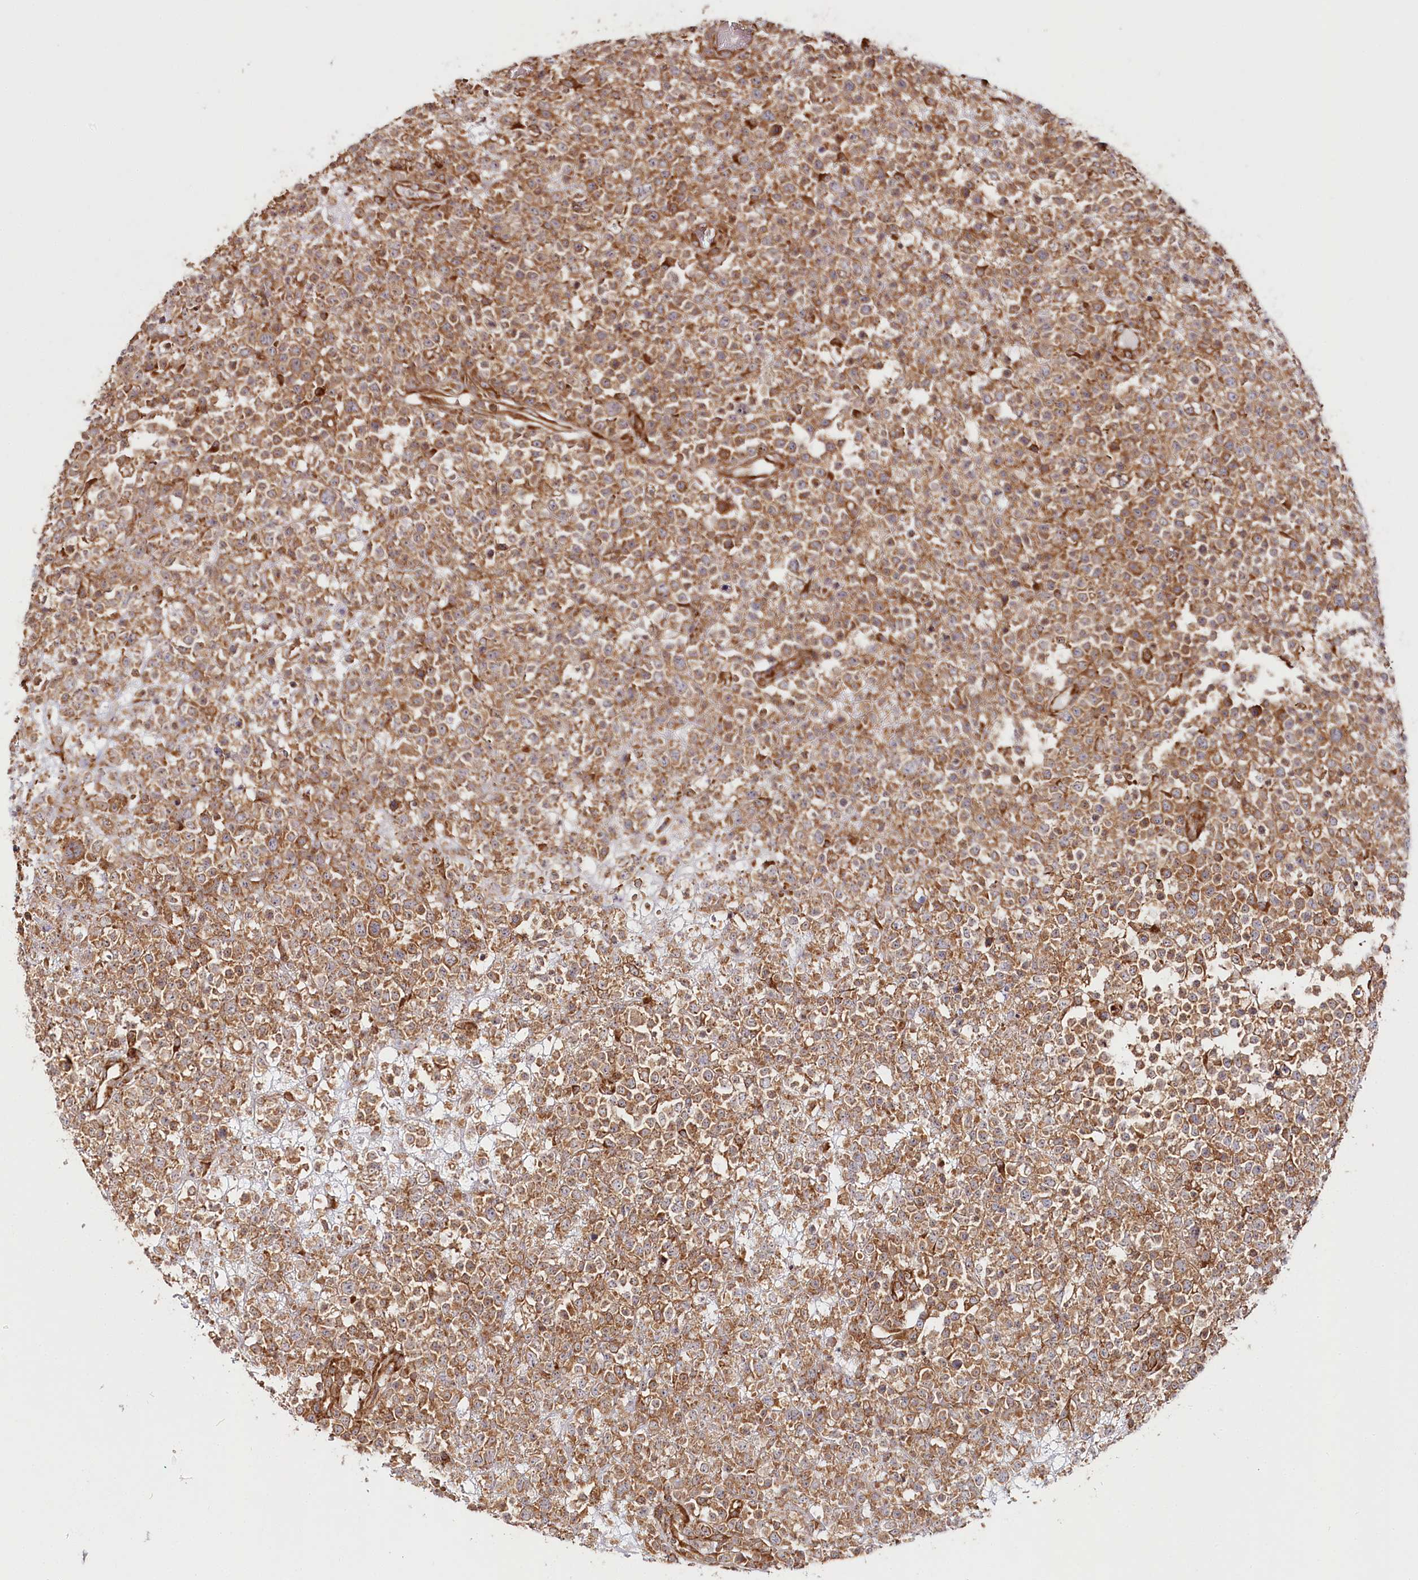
{"staining": {"intensity": "moderate", "quantity": ">75%", "location": "cytoplasmic/membranous"}, "tissue": "lymphoma", "cell_type": "Tumor cells", "image_type": "cancer", "snomed": [{"axis": "morphology", "description": "Malignant lymphoma, non-Hodgkin's type, High grade"}, {"axis": "topography", "description": "Colon"}], "caption": "A photomicrograph showing moderate cytoplasmic/membranous expression in about >75% of tumor cells in malignant lymphoma, non-Hodgkin's type (high-grade), as visualized by brown immunohistochemical staining.", "gene": "OTUD4", "patient": {"sex": "female", "age": 53}}